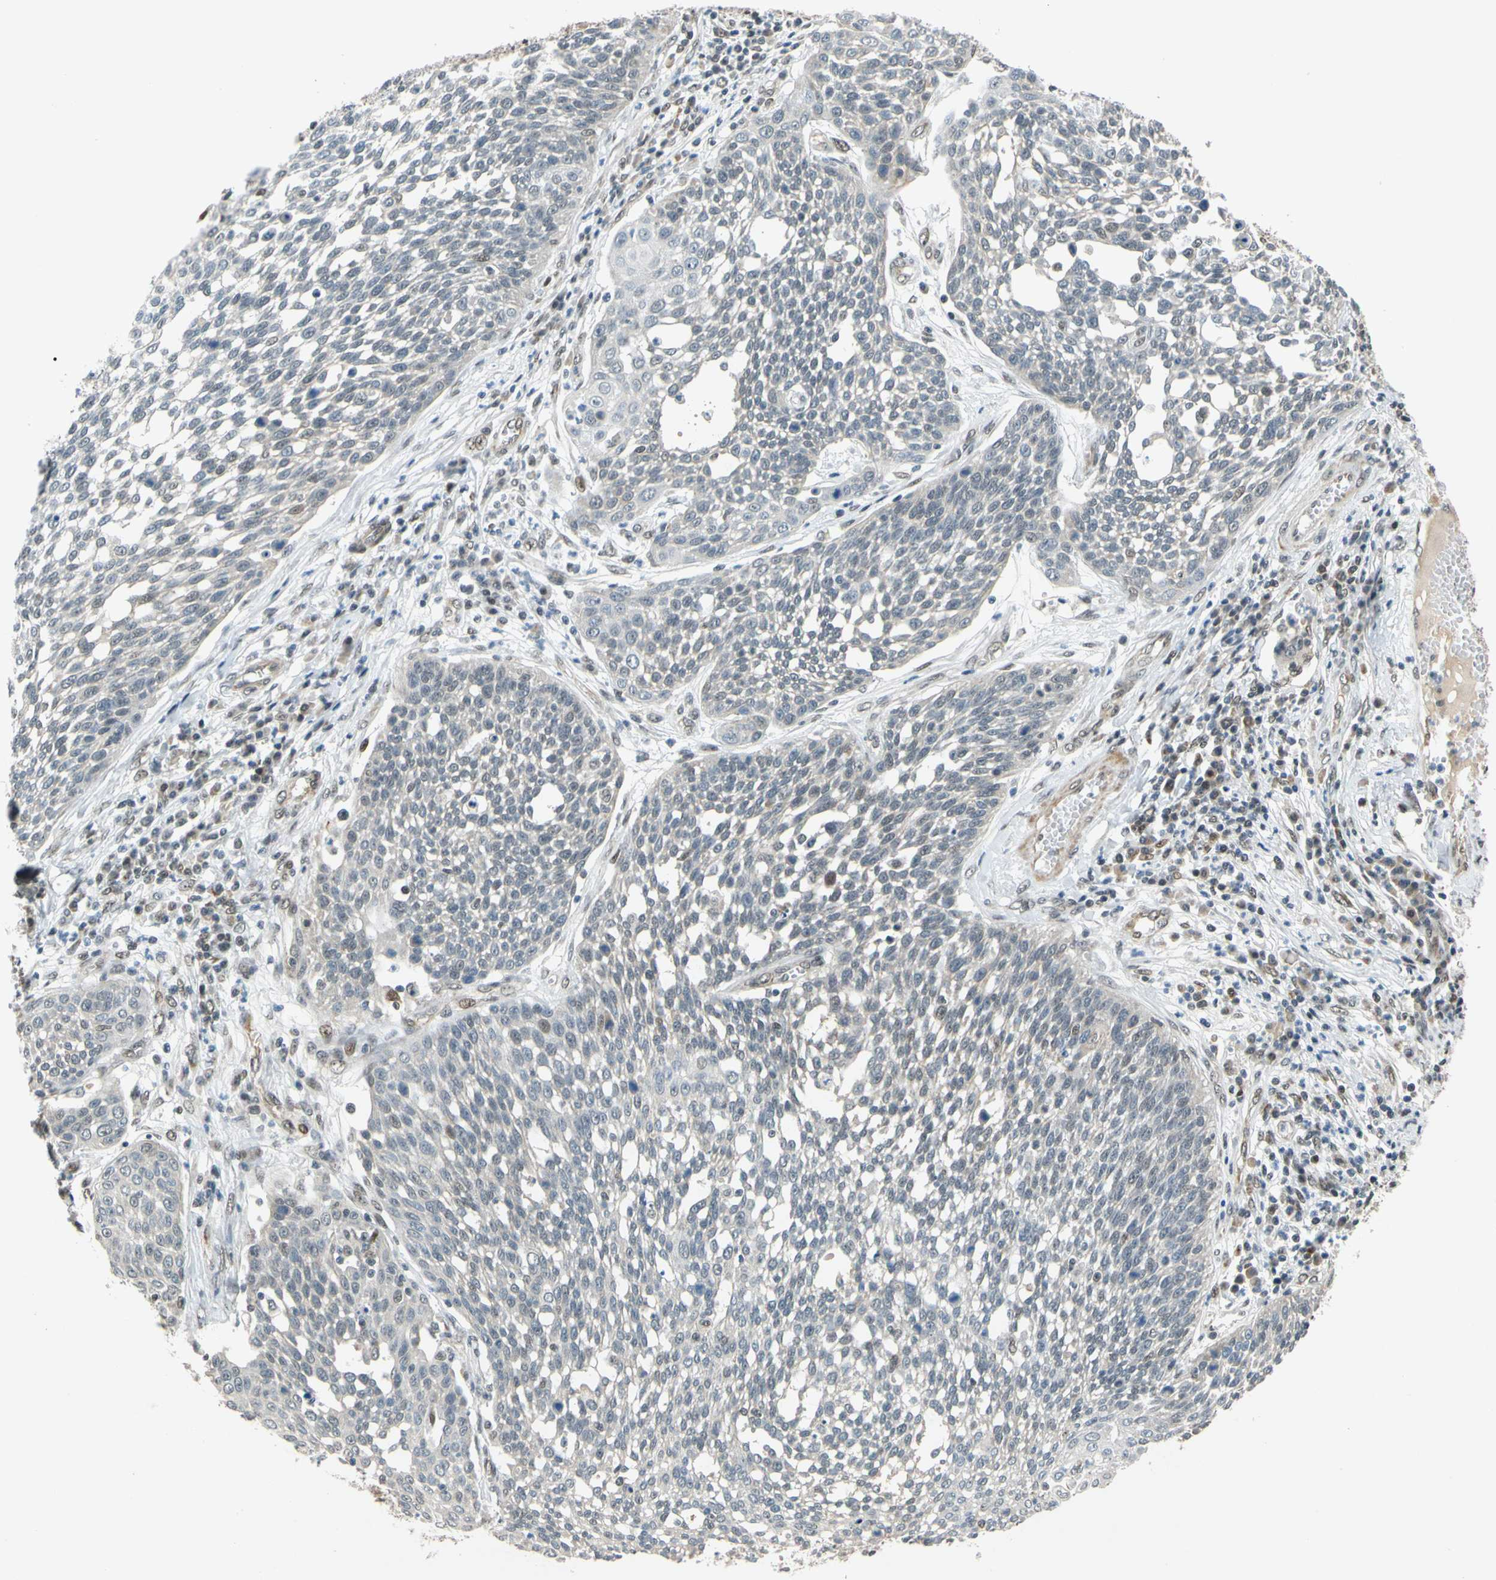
{"staining": {"intensity": "weak", "quantity": "25%-75%", "location": "cytoplasmic/membranous"}, "tissue": "cervical cancer", "cell_type": "Tumor cells", "image_type": "cancer", "snomed": [{"axis": "morphology", "description": "Squamous cell carcinoma, NOS"}, {"axis": "topography", "description": "Cervix"}], "caption": "There is low levels of weak cytoplasmic/membranous expression in tumor cells of squamous cell carcinoma (cervical), as demonstrated by immunohistochemical staining (brown color).", "gene": "POGZ", "patient": {"sex": "female", "age": 34}}